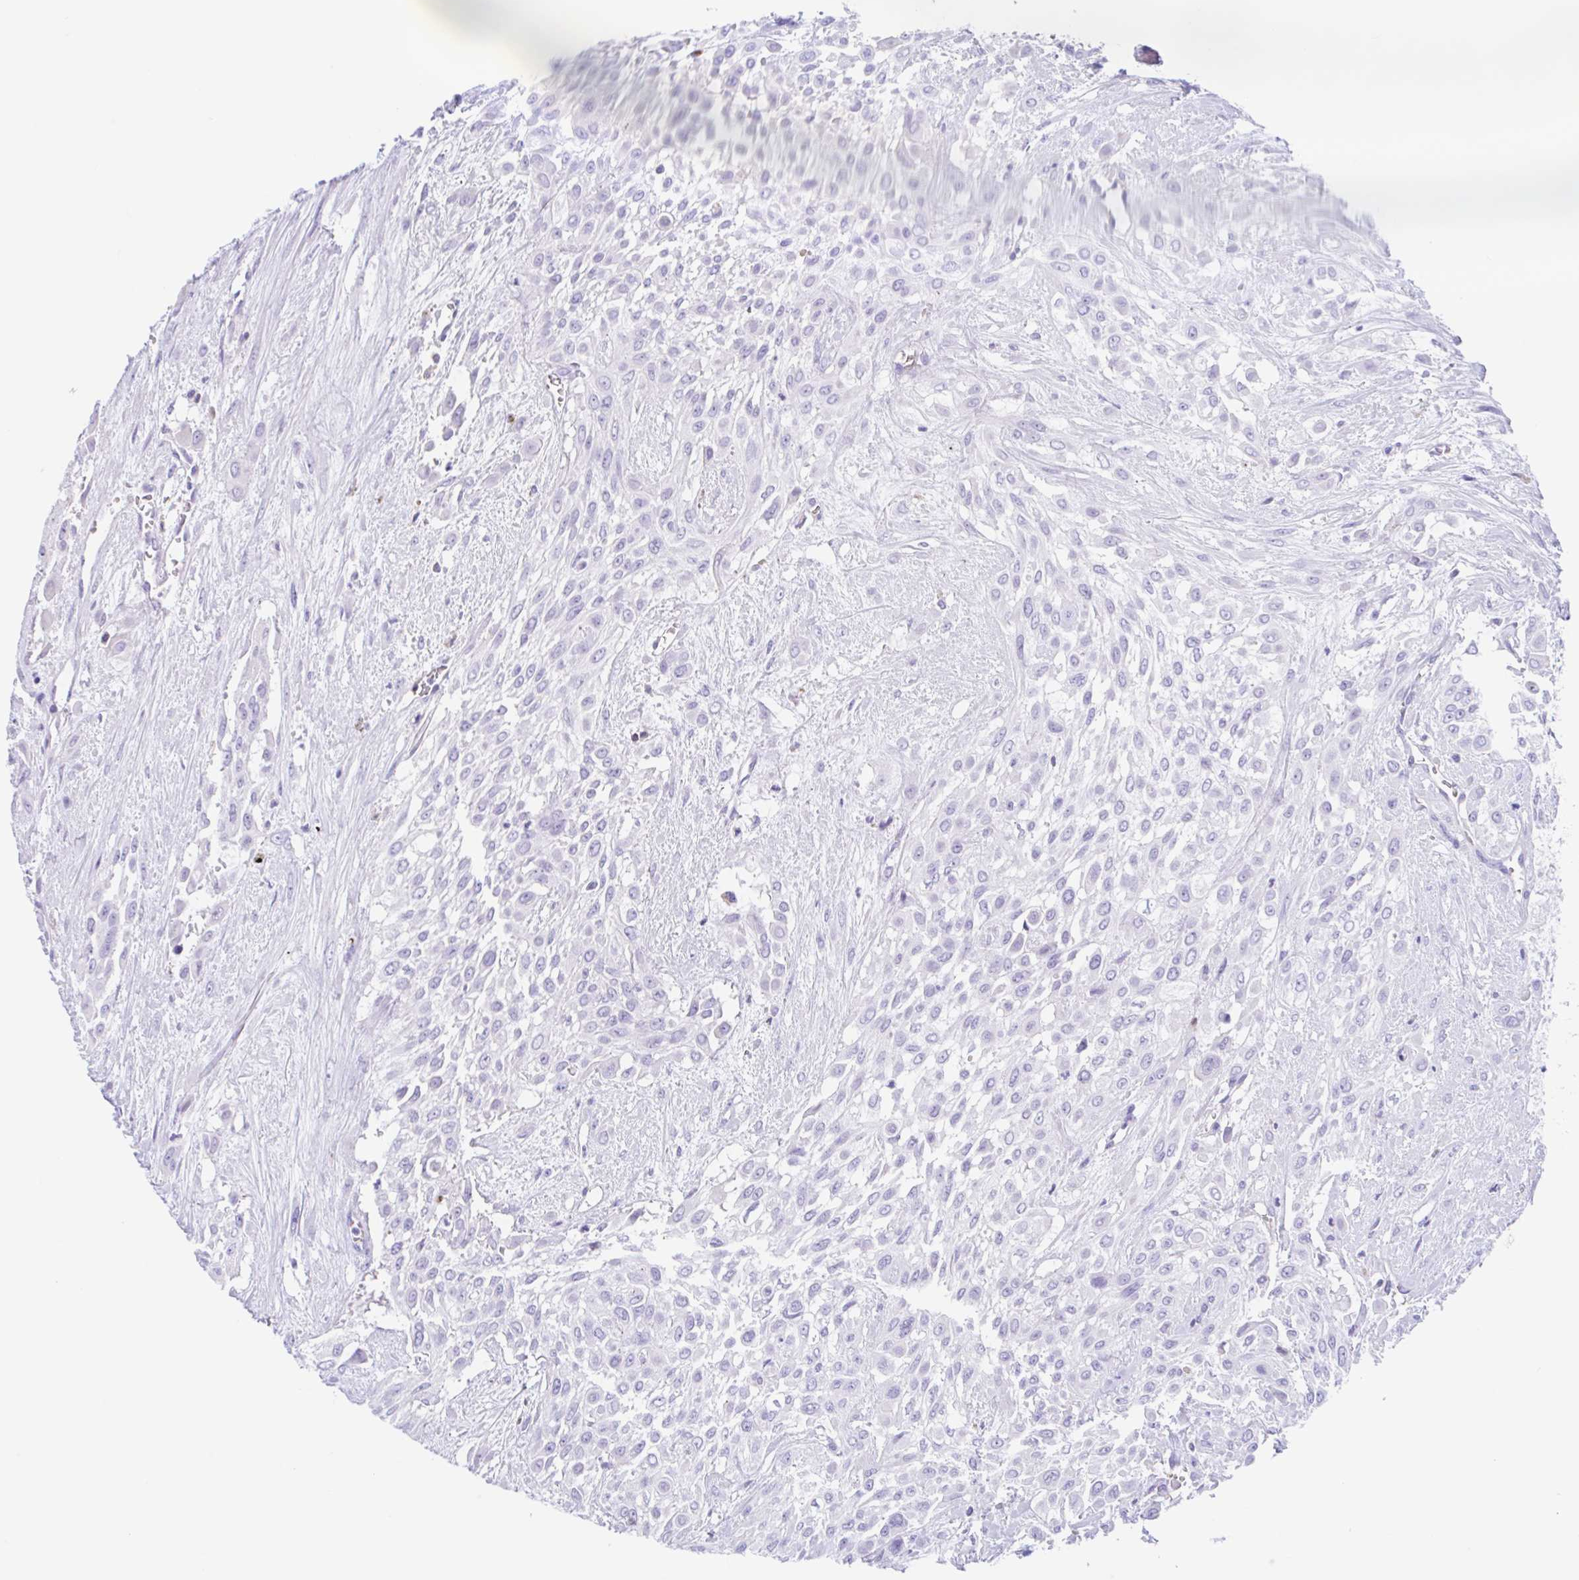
{"staining": {"intensity": "negative", "quantity": "none", "location": "none"}, "tissue": "urothelial cancer", "cell_type": "Tumor cells", "image_type": "cancer", "snomed": [{"axis": "morphology", "description": "Urothelial carcinoma, High grade"}, {"axis": "topography", "description": "Urinary bladder"}], "caption": "Immunohistochemistry micrograph of urothelial cancer stained for a protein (brown), which reveals no positivity in tumor cells. Brightfield microscopy of immunohistochemistry stained with DAB (3,3'-diaminobenzidine) (brown) and hematoxylin (blue), captured at high magnification.", "gene": "ANKRD9", "patient": {"sex": "male", "age": 57}}